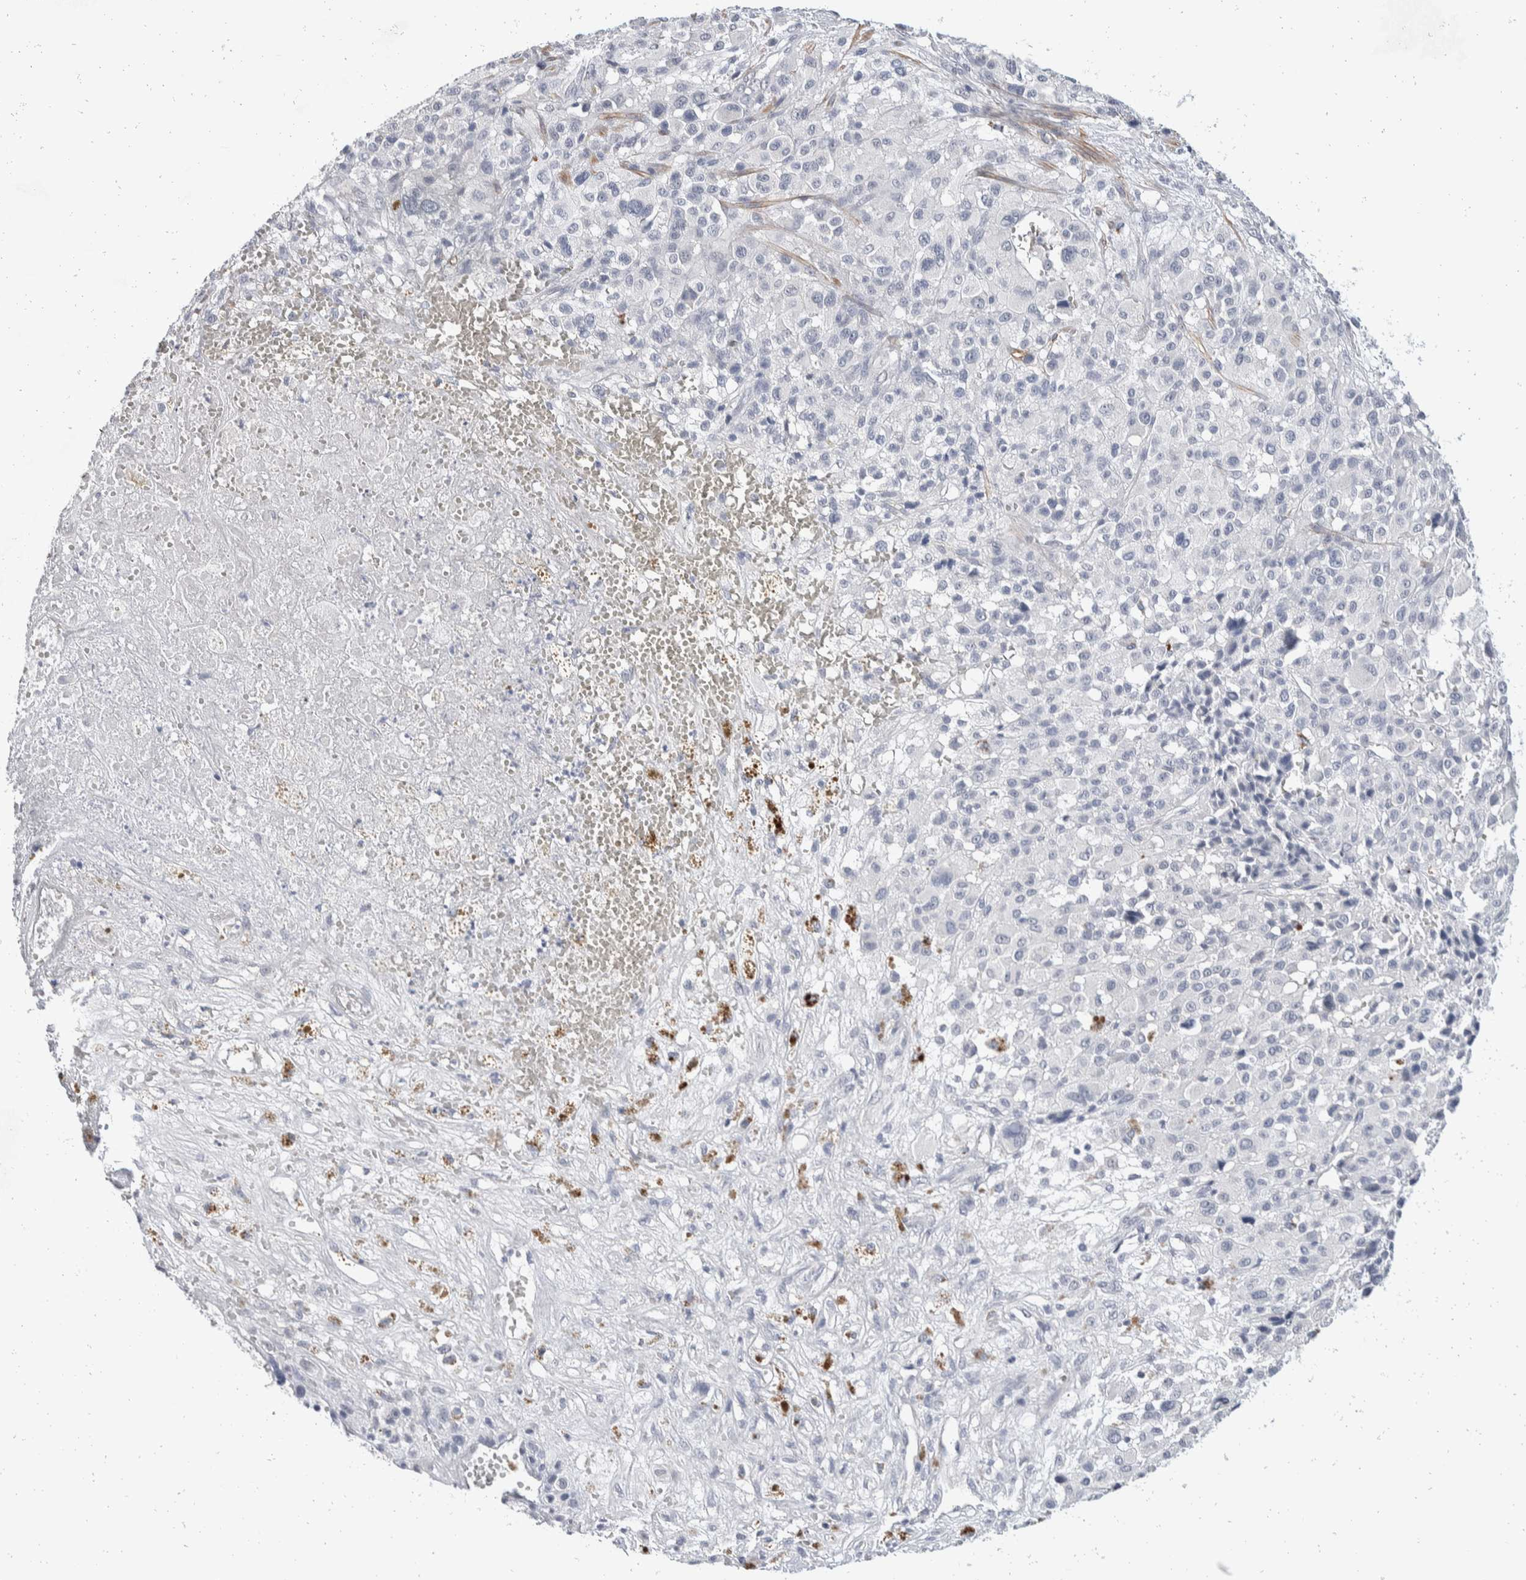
{"staining": {"intensity": "negative", "quantity": "none", "location": "none"}, "tissue": "melanoma", "cell_type": "Tumor cells", "image_type": "cancer", "snomed": [{"axis": "morphology", "description": "Malignant melanoma, Metastatic site"}, {"axis": "topography", "description": "Skin"}], "caption": "Protein analysis of malignant melanoma (metastatic site) exhibits no significant positivity in tumor cells.", "gene": "CATSPERD", "patient": {"sex": "female", "age": 74}}